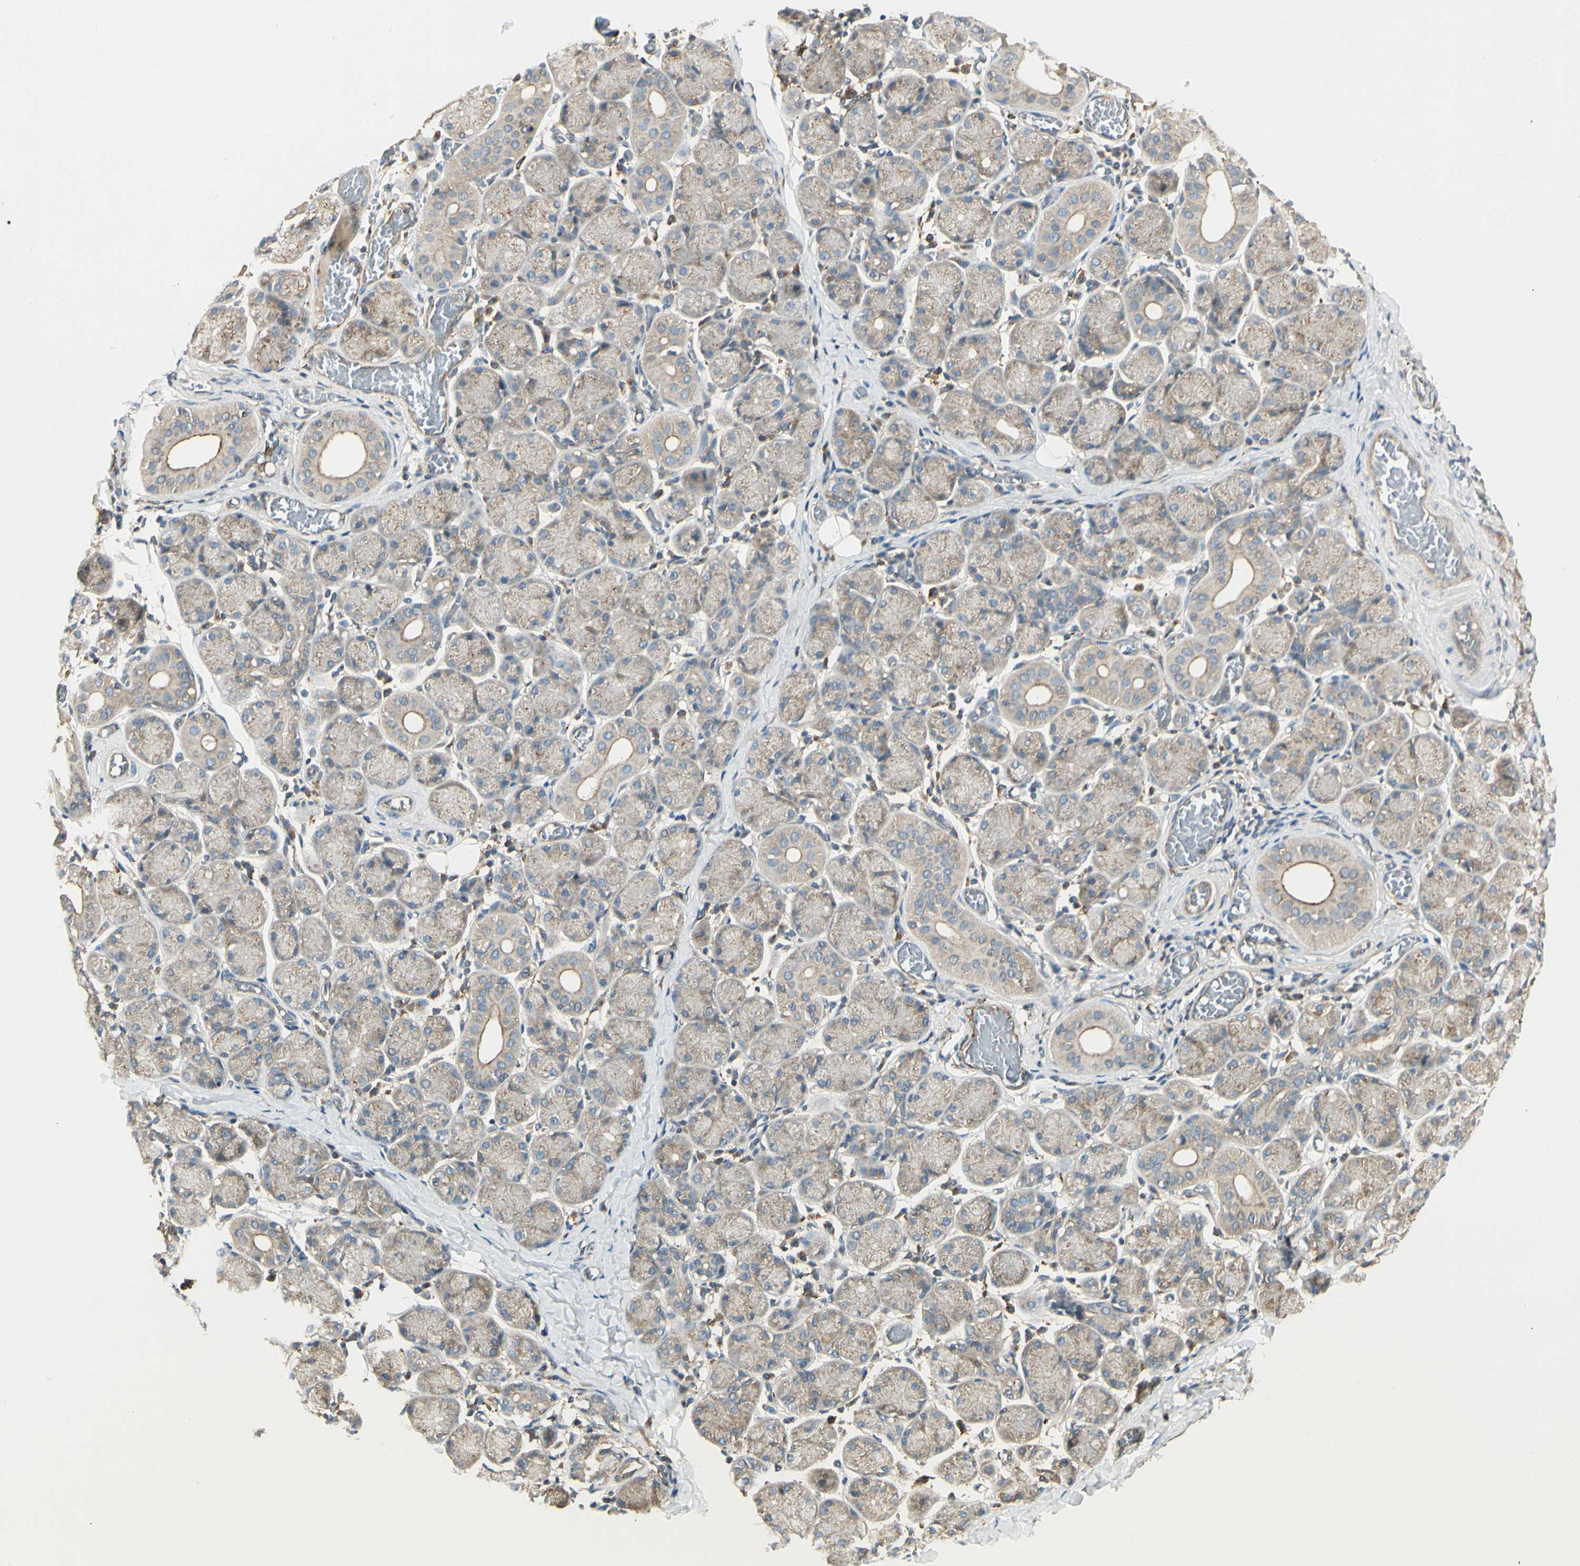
{"staining": {"intensity": "weak", "quantity": "<25%", "location": "cytoplasmic/membranous"}, "tissue": "salivary gland", "cell_type": "Glandular cells", "image_type": "normal", "snomed": [{"axis": "morphology", "description": "Normal tissue, NOS"}, {"axis": "topography", "description": "Salivary gland"}], "caption": "An immunohistochemistry image of benign salivary gland is shown. There is no staining in glandular cells of salivary gland.", "gene": "AGFG1", "patient": {"sex": "female", "age": 24}}